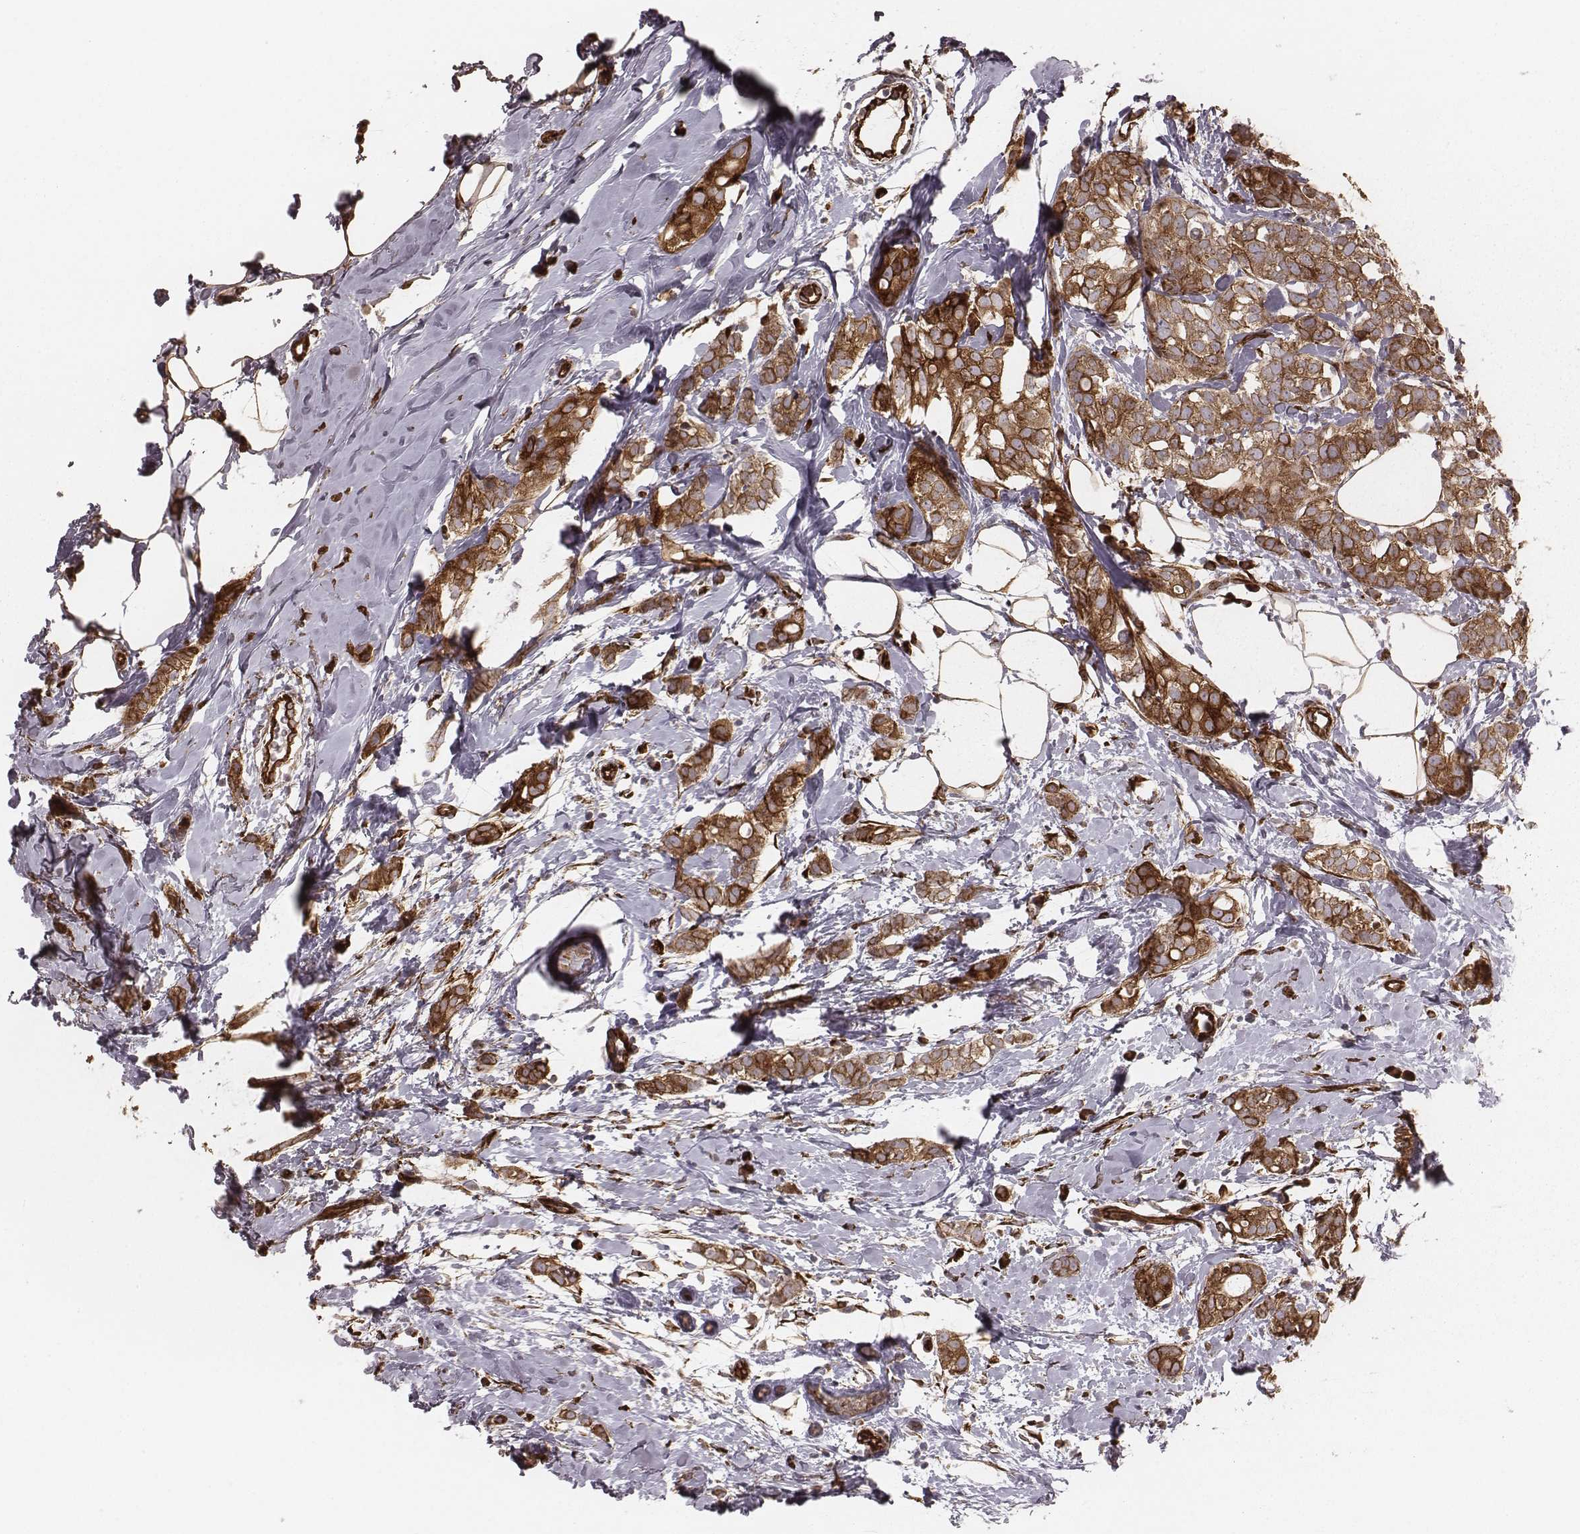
{"staining": {"intensity": "strong", "quantity": ">75%", "location": "cytoplasmic/membranous"}, "tissue": "breast cancer", "cell_type": "Tumor cells", "image_type": "cancer", "snomed": [{"axis": "morphology", "description": "Duct carcinoma"}, {"axis": "topography", "description": "Breast"}], "caption": "Breast cancer (invasive ductal carcinoma) was stained to show a protein in brown. There is high levels of strong cytoplasmic/membranous expression in approximately >75% of tumor cells.", "gene": "PALMD", "patient": {"sex": "female", "age": 40}}